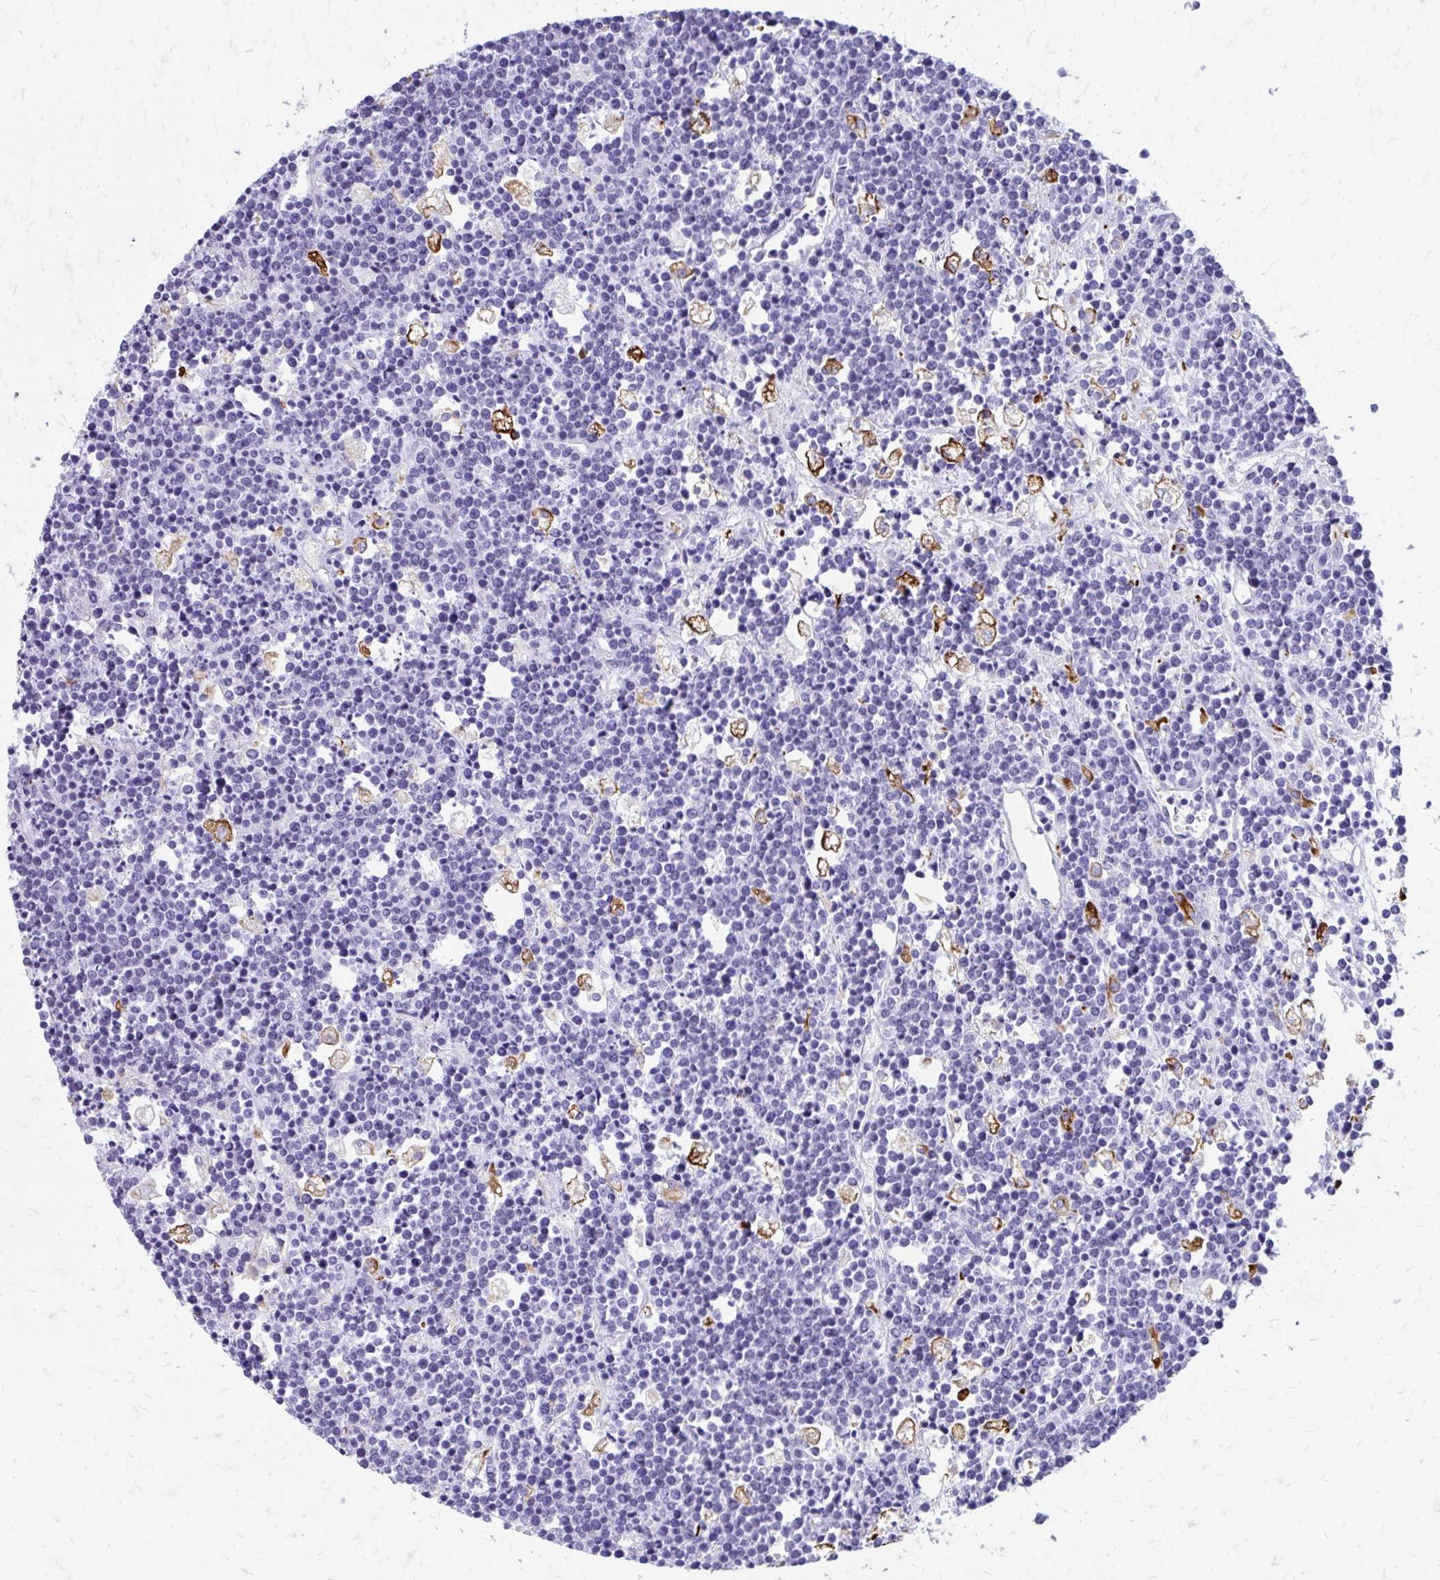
{"staining": {"intensity": "negative", "quantity": "none", "location": "none"}, "tissue": "lymphoma", "cell_type": "Tumor cells", "image_type": "cancer", "snomed": [{"axis": "morphology", "description": "Malignant lymphoma, non-Hodgkin's type, High grade"}, {"axis": "topography", "description": "Ovary"}], "caption": "Malignant lymphoma, non-Hodgkin's type (high-grade) stained for a protein using immunohistochemistry displays no expression tumor cells.", "gene": "ZNF699", "patient": {"sex": "female", "age": 56}}